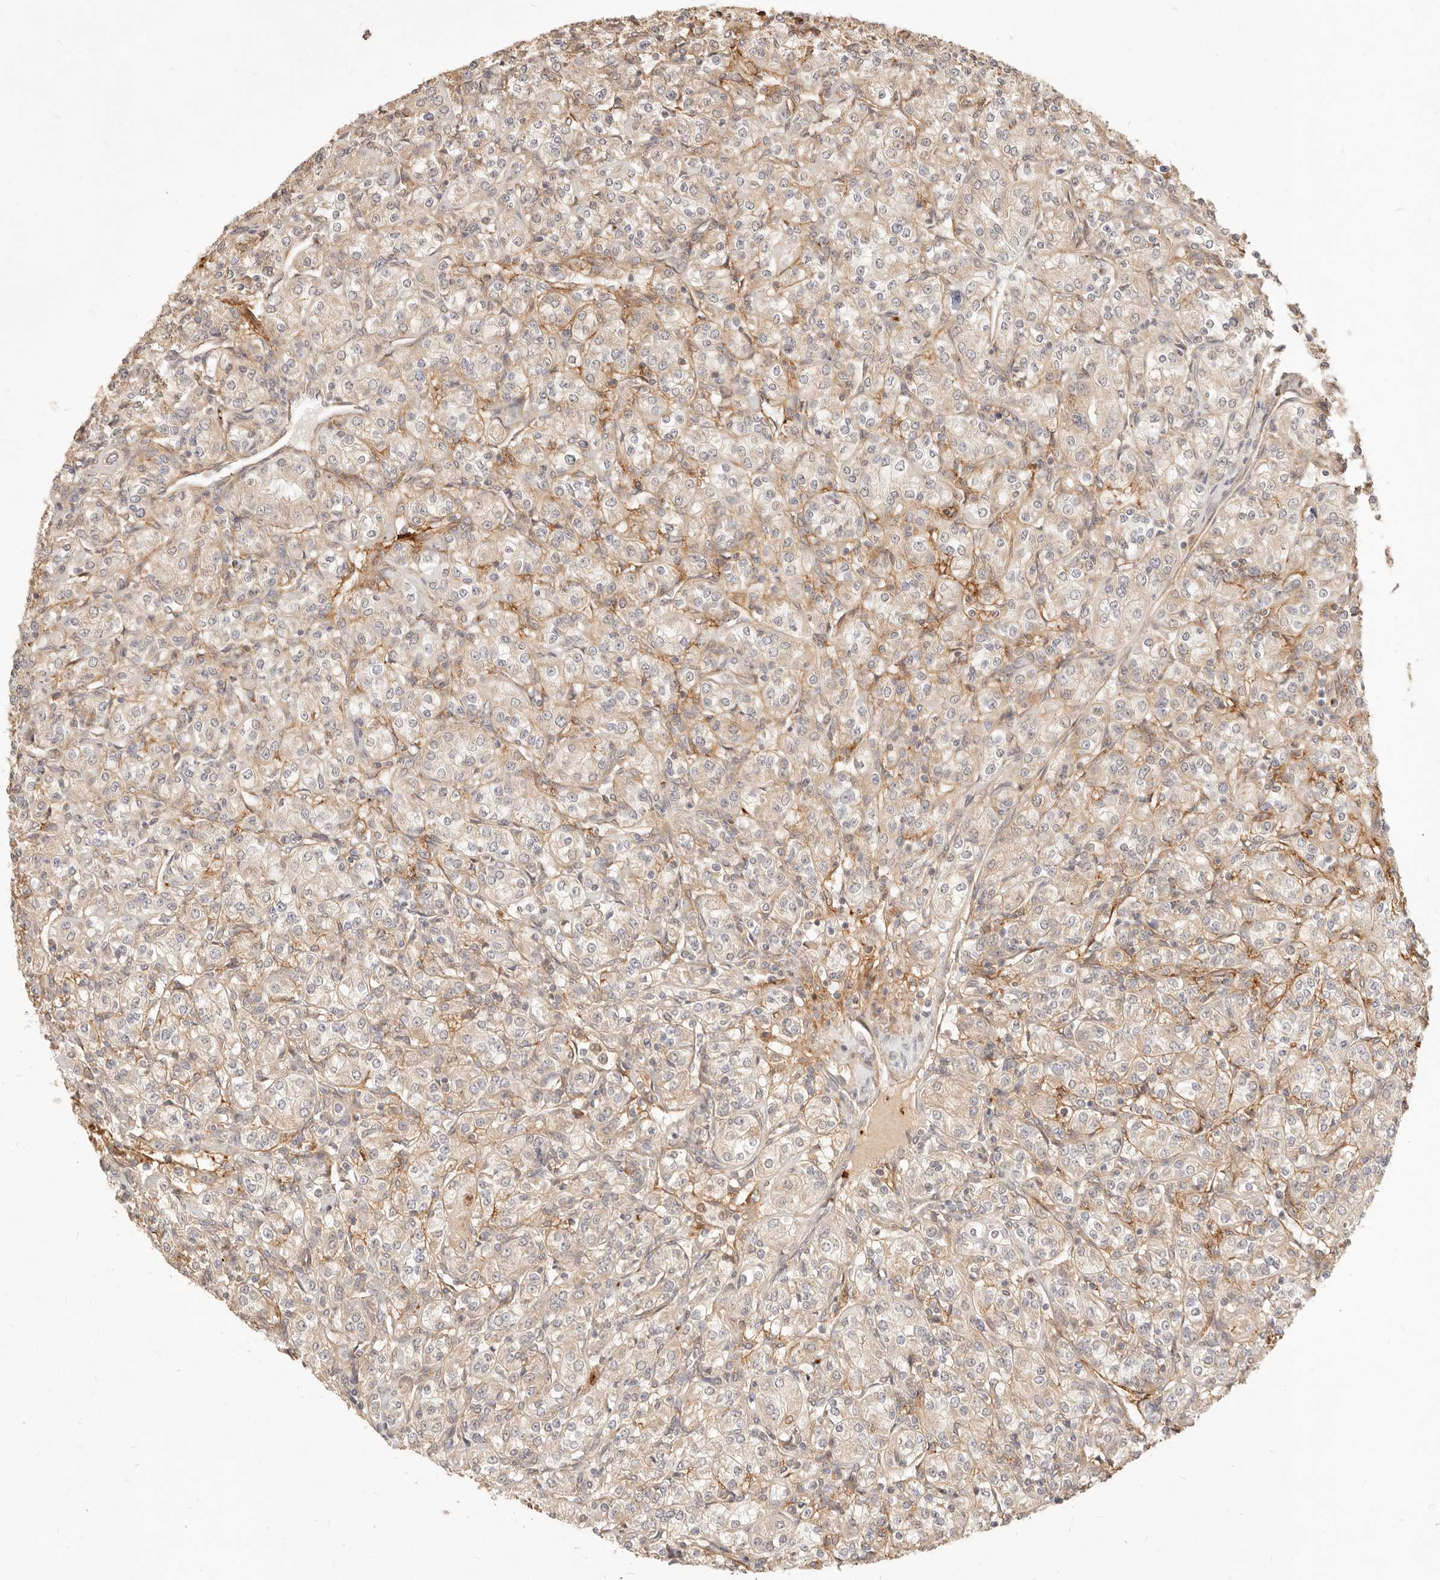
{"staining": {"intensity": "weak", "quantity": ">75%", "location": "cytoplasmic/membranous"}, "tissue": "renal cancer", "cell_type": "Tumor cells", "image_type": "cancer", "snomed": [{"axis": "morphology", "description": "Adenocarcinoma, NOS"}, {"axis": "topography", "description": "Kidney"}], "caption": "A high-resolution histopathology image shows IHC staining of renal adenocarcinoma, which demonstrates weak cytoplasmic/membranous positivity in approximately >75% of tumor cells. (DAB IHC with brightfield microscopy, high magnification).", "gene": "UBXN10", "patient": {"sex": "male", "age": 77}}